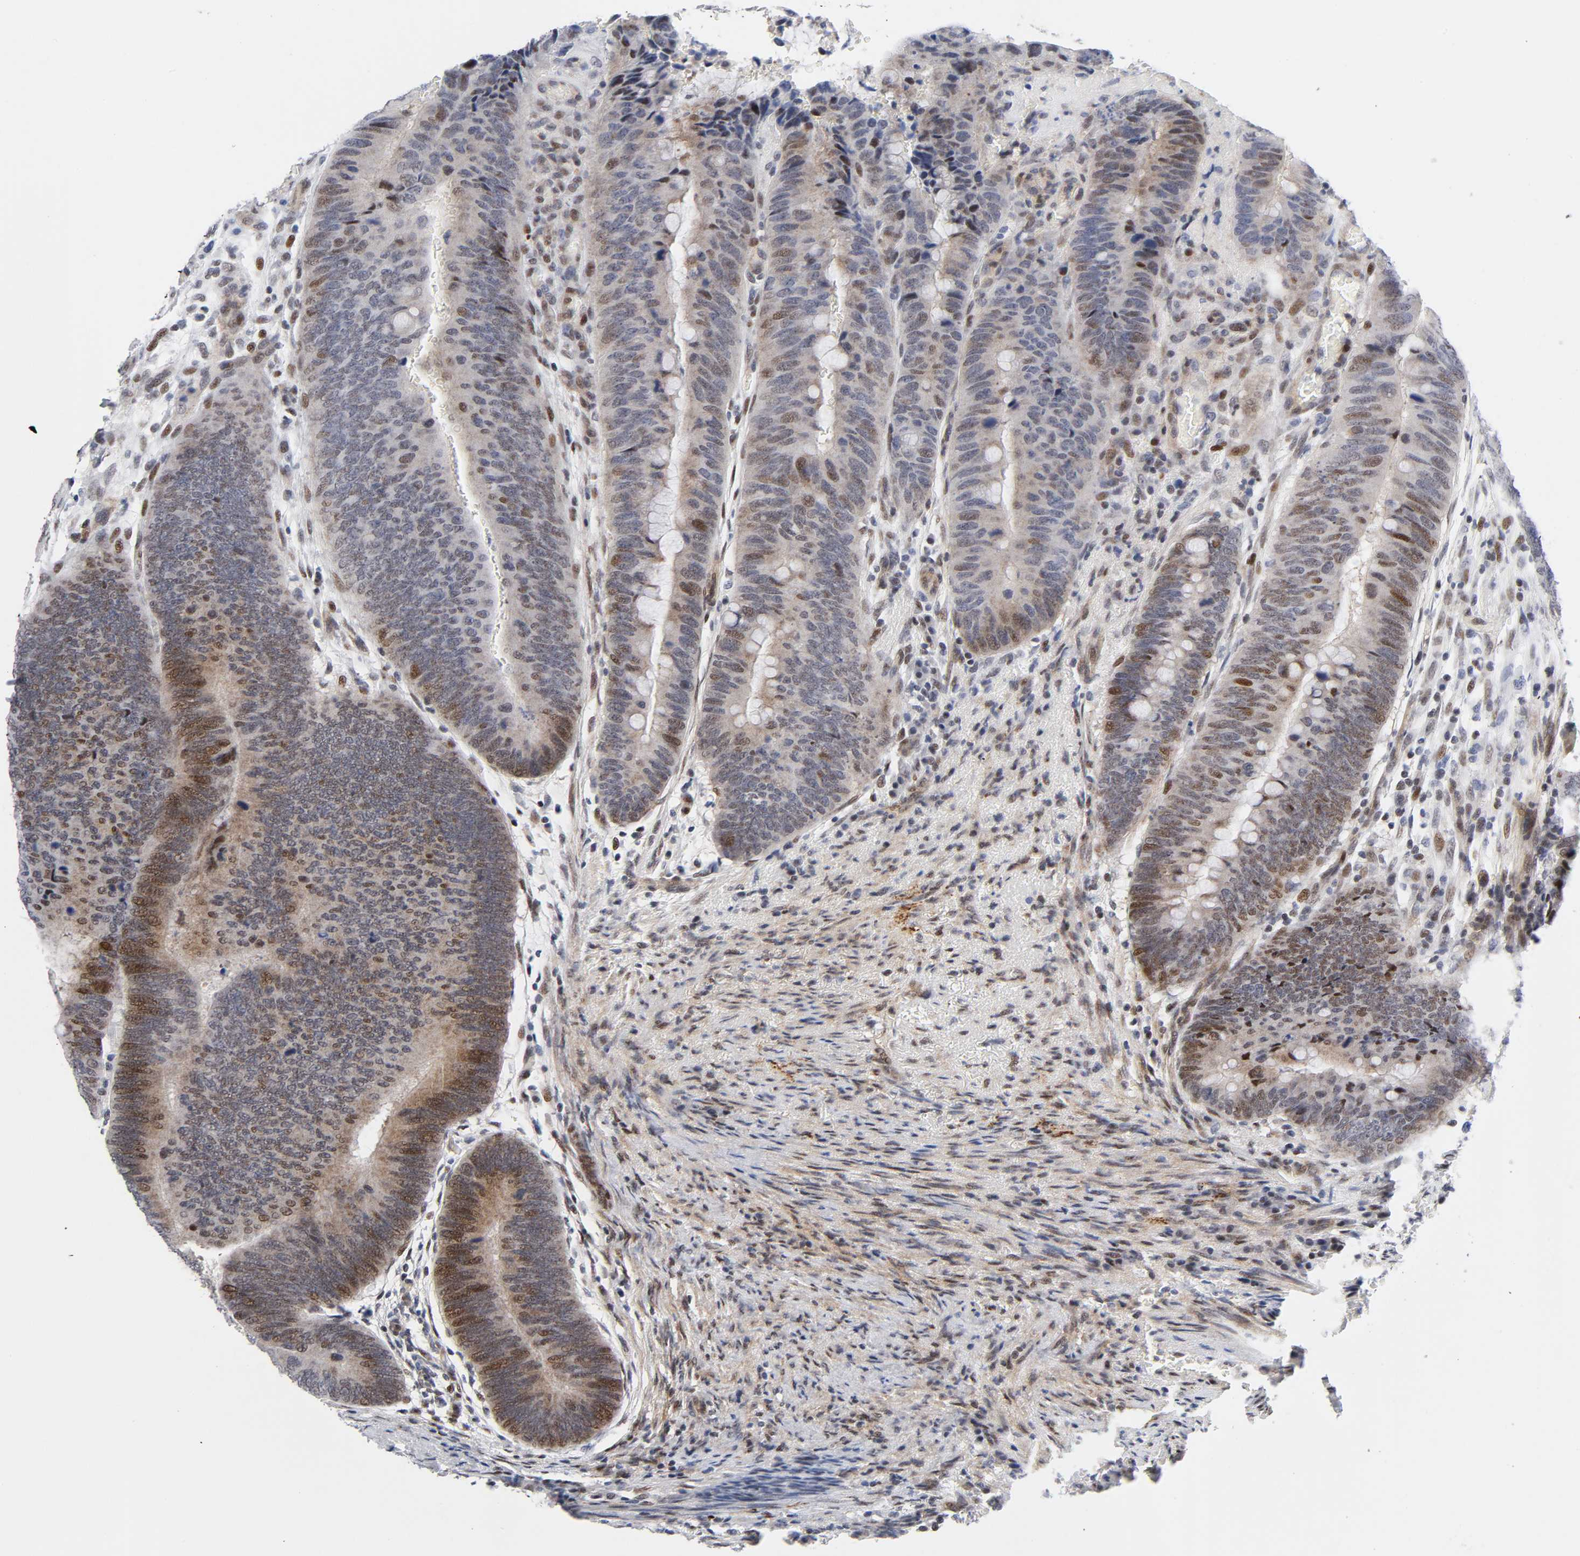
{"staining": {"intensity": "moderate", "quantity": "25%-75%", "location": "nuclear"}, "tissue": "colorectal cancer", "cell_type": "Tumor cells", "image_type": "cancer", "snomed": [{"axis": "morphology", "description": "Normal tissue, NOS"}, {"axis": "morphology", "description": "Adenocarcinoma, NOS"}, {"axis": "topography", "description": "Rectum"}, {"axis": "topography", "description": "Peripheral nerve tissue"}], "caption": "The immunohistochemical stain highlights moderate nuclear expression in tumor cells of colorectal cancer tissue. Immunohistochemistry (ihc) stains the protein of interest in brown and the nuclei are stained blue.", "gene": "STK38", "patient": {"sex": "male", "age": 92}}